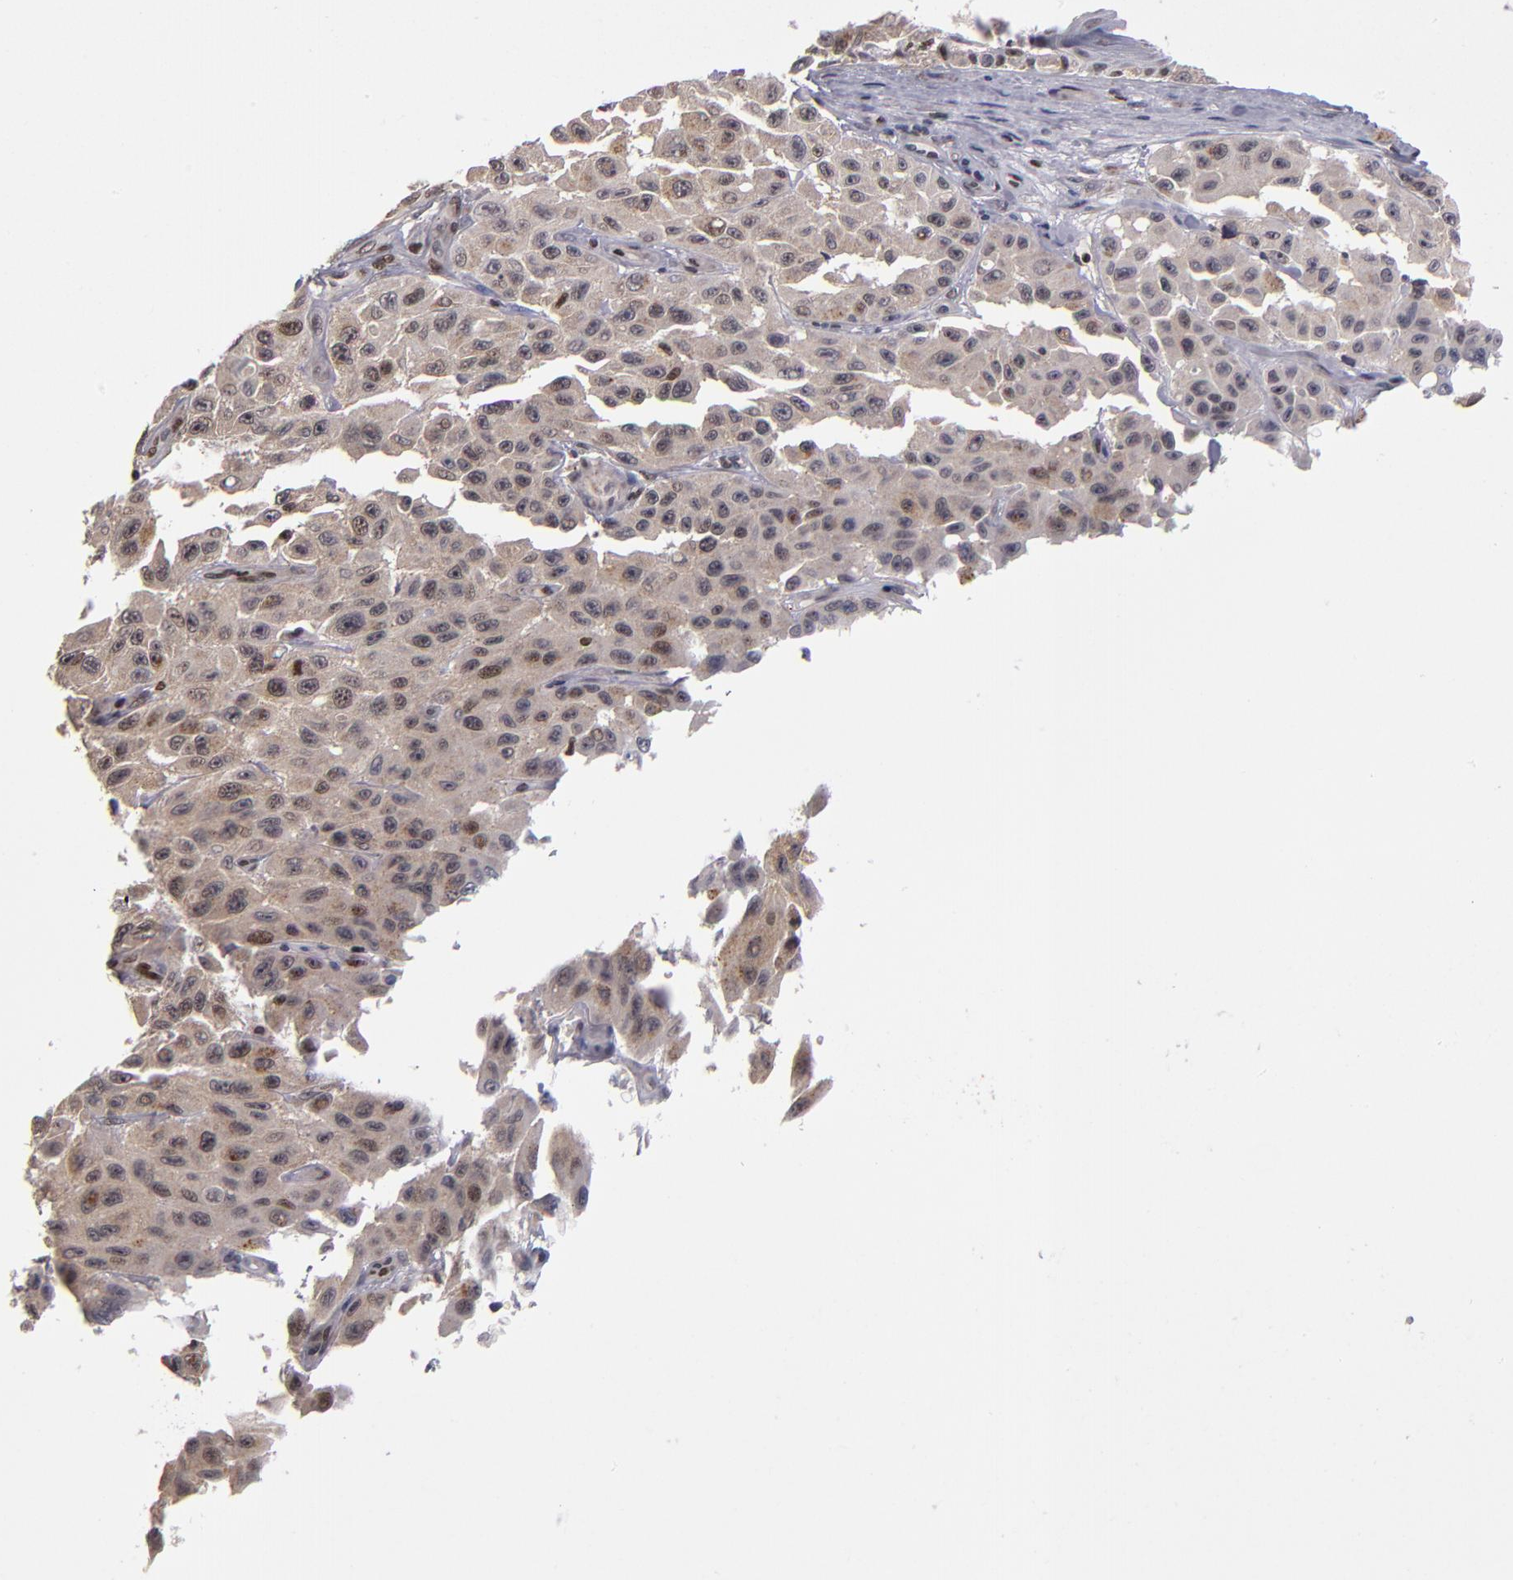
{"staining": {"intensity": "weak", "quantity": "25%-75%", "location": "nuclear"}, "tissue": "melanoma", "cell_type": "Tumor cells", "image_type": "cancer", "snomed": [{"axis": "morphology", "description": "Malignant melanoma, NOS"}, {"axis": "topography", "description": "Skin"}], "caption": "An image showing weak nuclear expression in about 25%-75% of tumor cells in malignant melanoma, as visualized by brown immunohistochemical staining.", "gene": "KDM6A", "patient": {"sex": "male", "age": 30}}